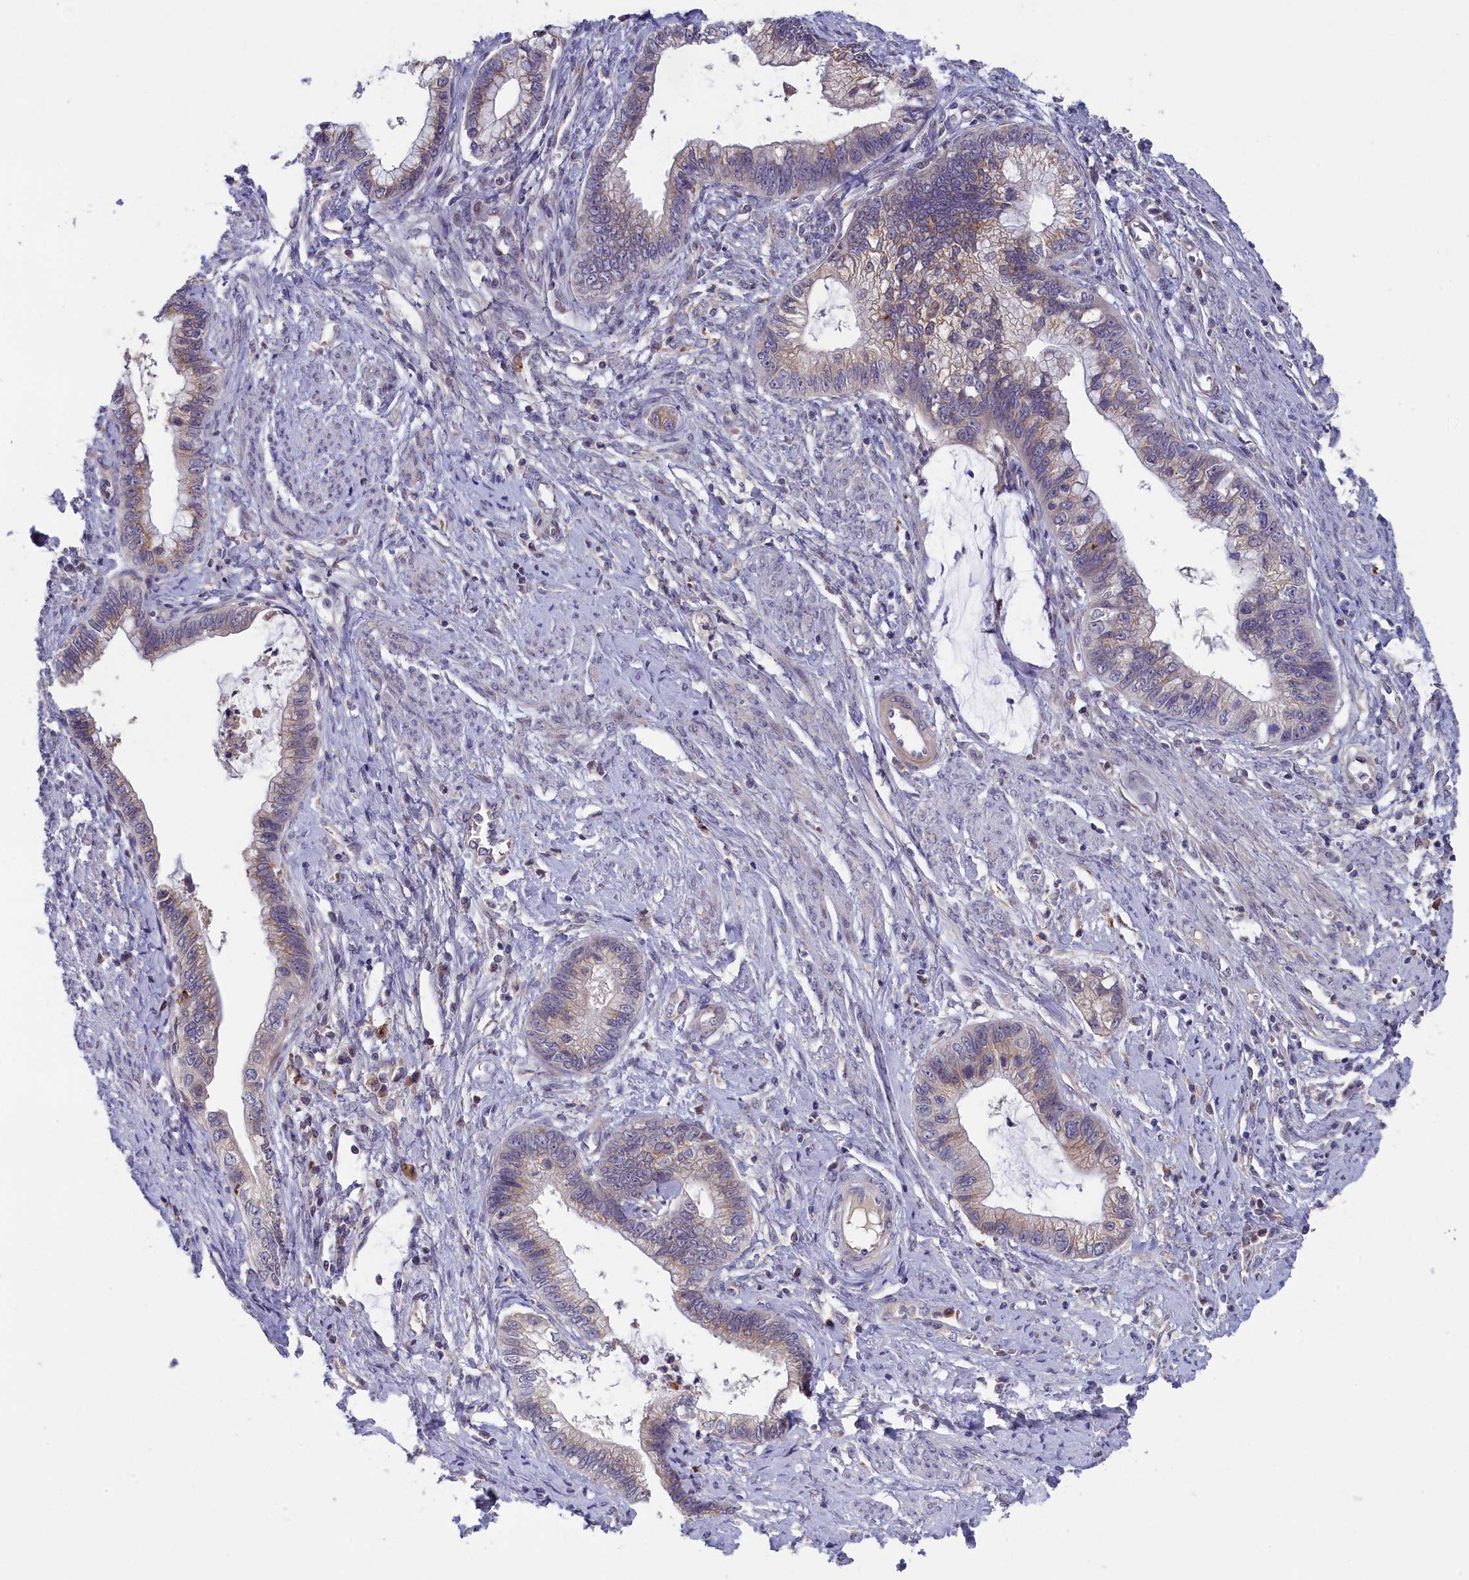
{"staining": {"intensity": "weak", "quantity": "25%-75%", "location": "cytoplasmic/membranous"}, "tissue": "cervical cancer", "cell_type": "Tumor cells", "image_type": "cancer", "snomed": [{"axis": "morphology", "description": "Adenocarcinoma, NOS"}, {"axis": "topography", "description": "Cervix"}], "caption": "This histopathology image displays IHC staining of human cervical cancer, with low weak cytoplasmic/membranous expression in approximately 25%-75% of tumor cells.", "gene": "IGFALS", "patient": {"sex": "female", "age": 44}}